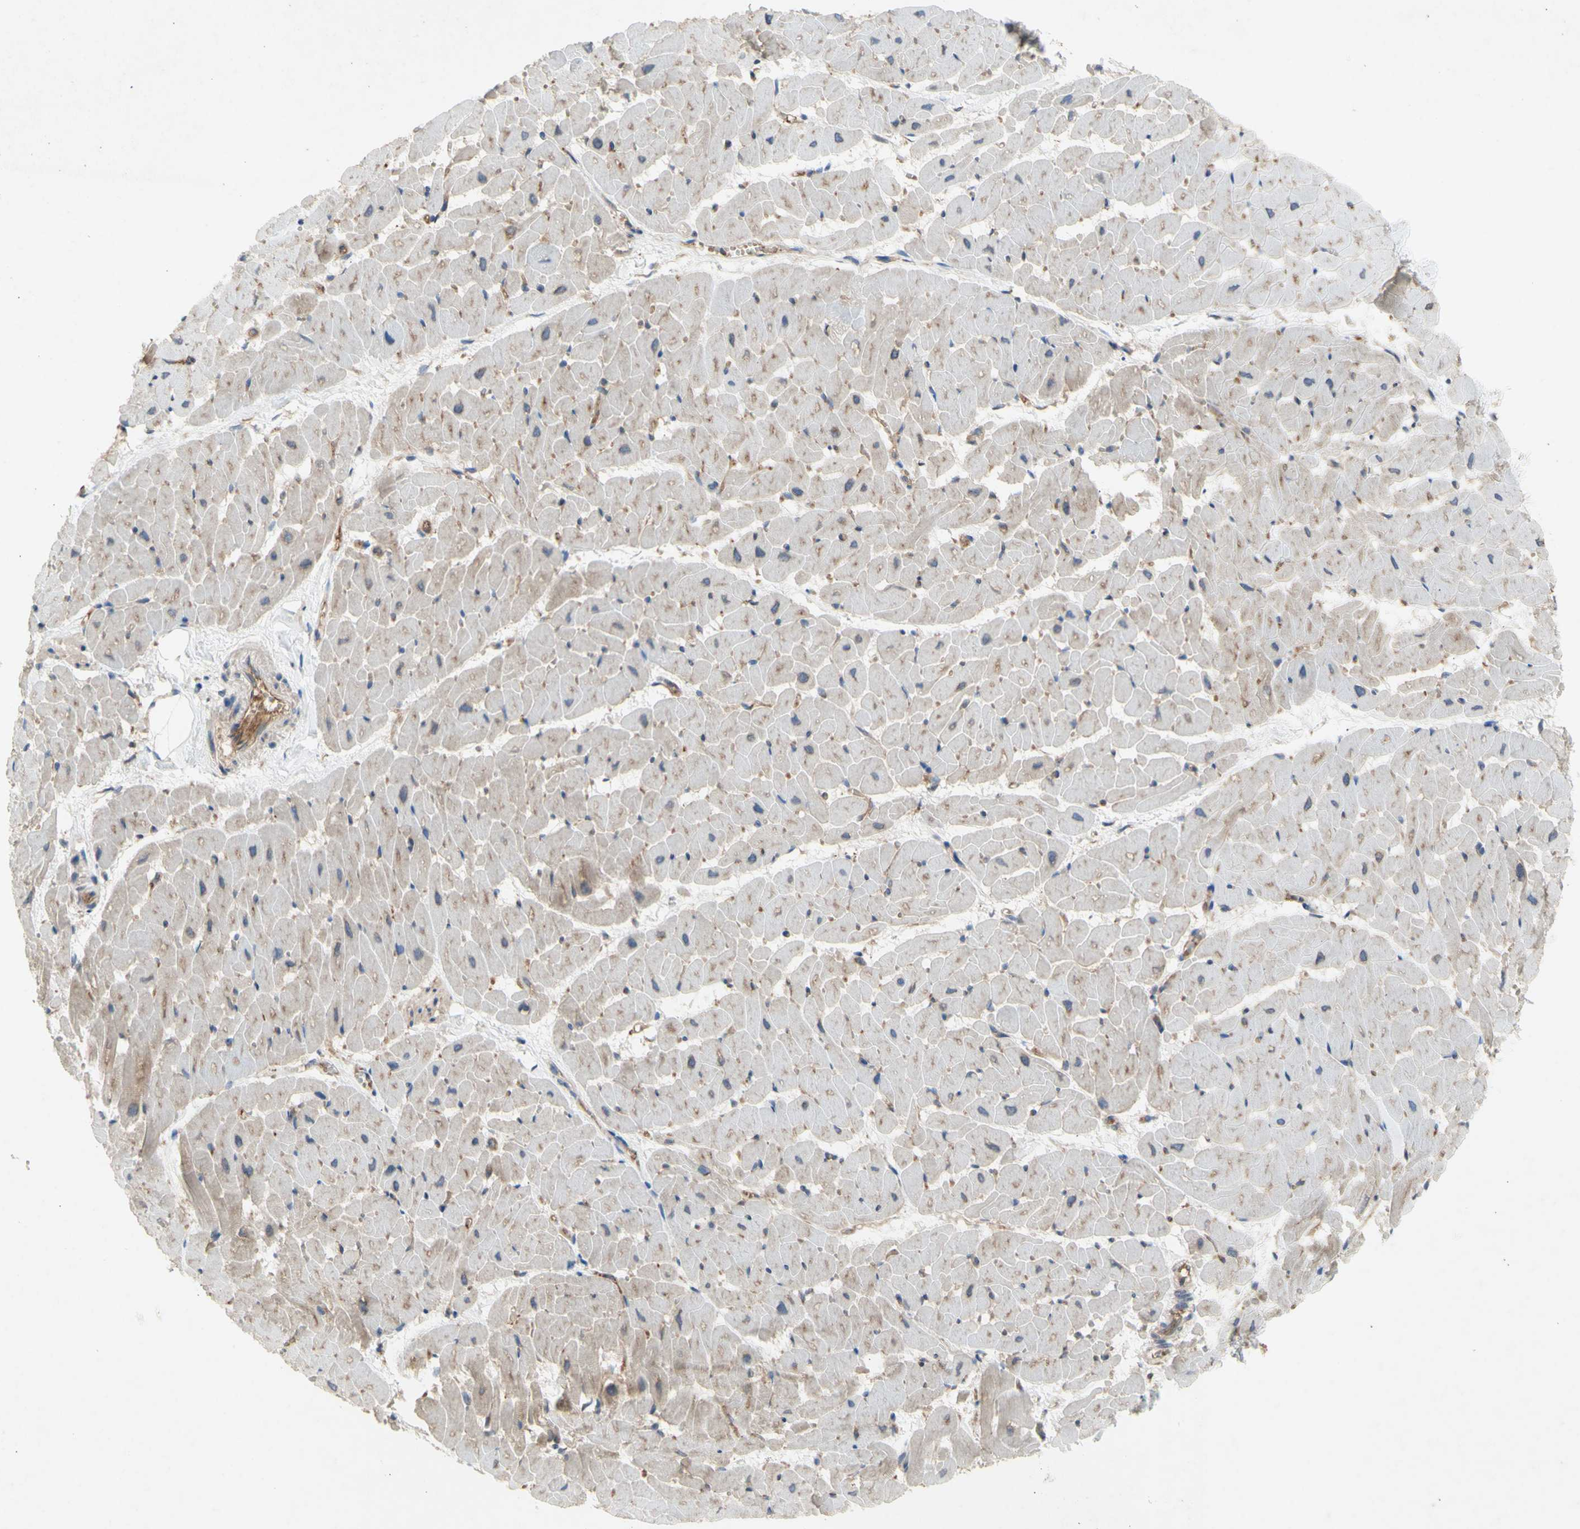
{"staining": {"intensity": "weak", "quantity": "<25%", "location": "cytoplasmic/membranous"}, "tissue": "heart muscle", "cell_type": "Cardiomyocytes", "image_type": "normal", "snomed": [{"axis": "morphology", "description": "Normal tissue, NOS"}, {"axis": "topography", "description": "Heart"}], "caption": "There is no significant expression in cardiomyocytes of heart muscle. (Brightfield microscopy of DAB (3,3'-diaminobenzidine) immunohistochemistry (IHC) at high magnification).", "gene": "KLC1", "patient": {"sex": "female", "age": 19}}